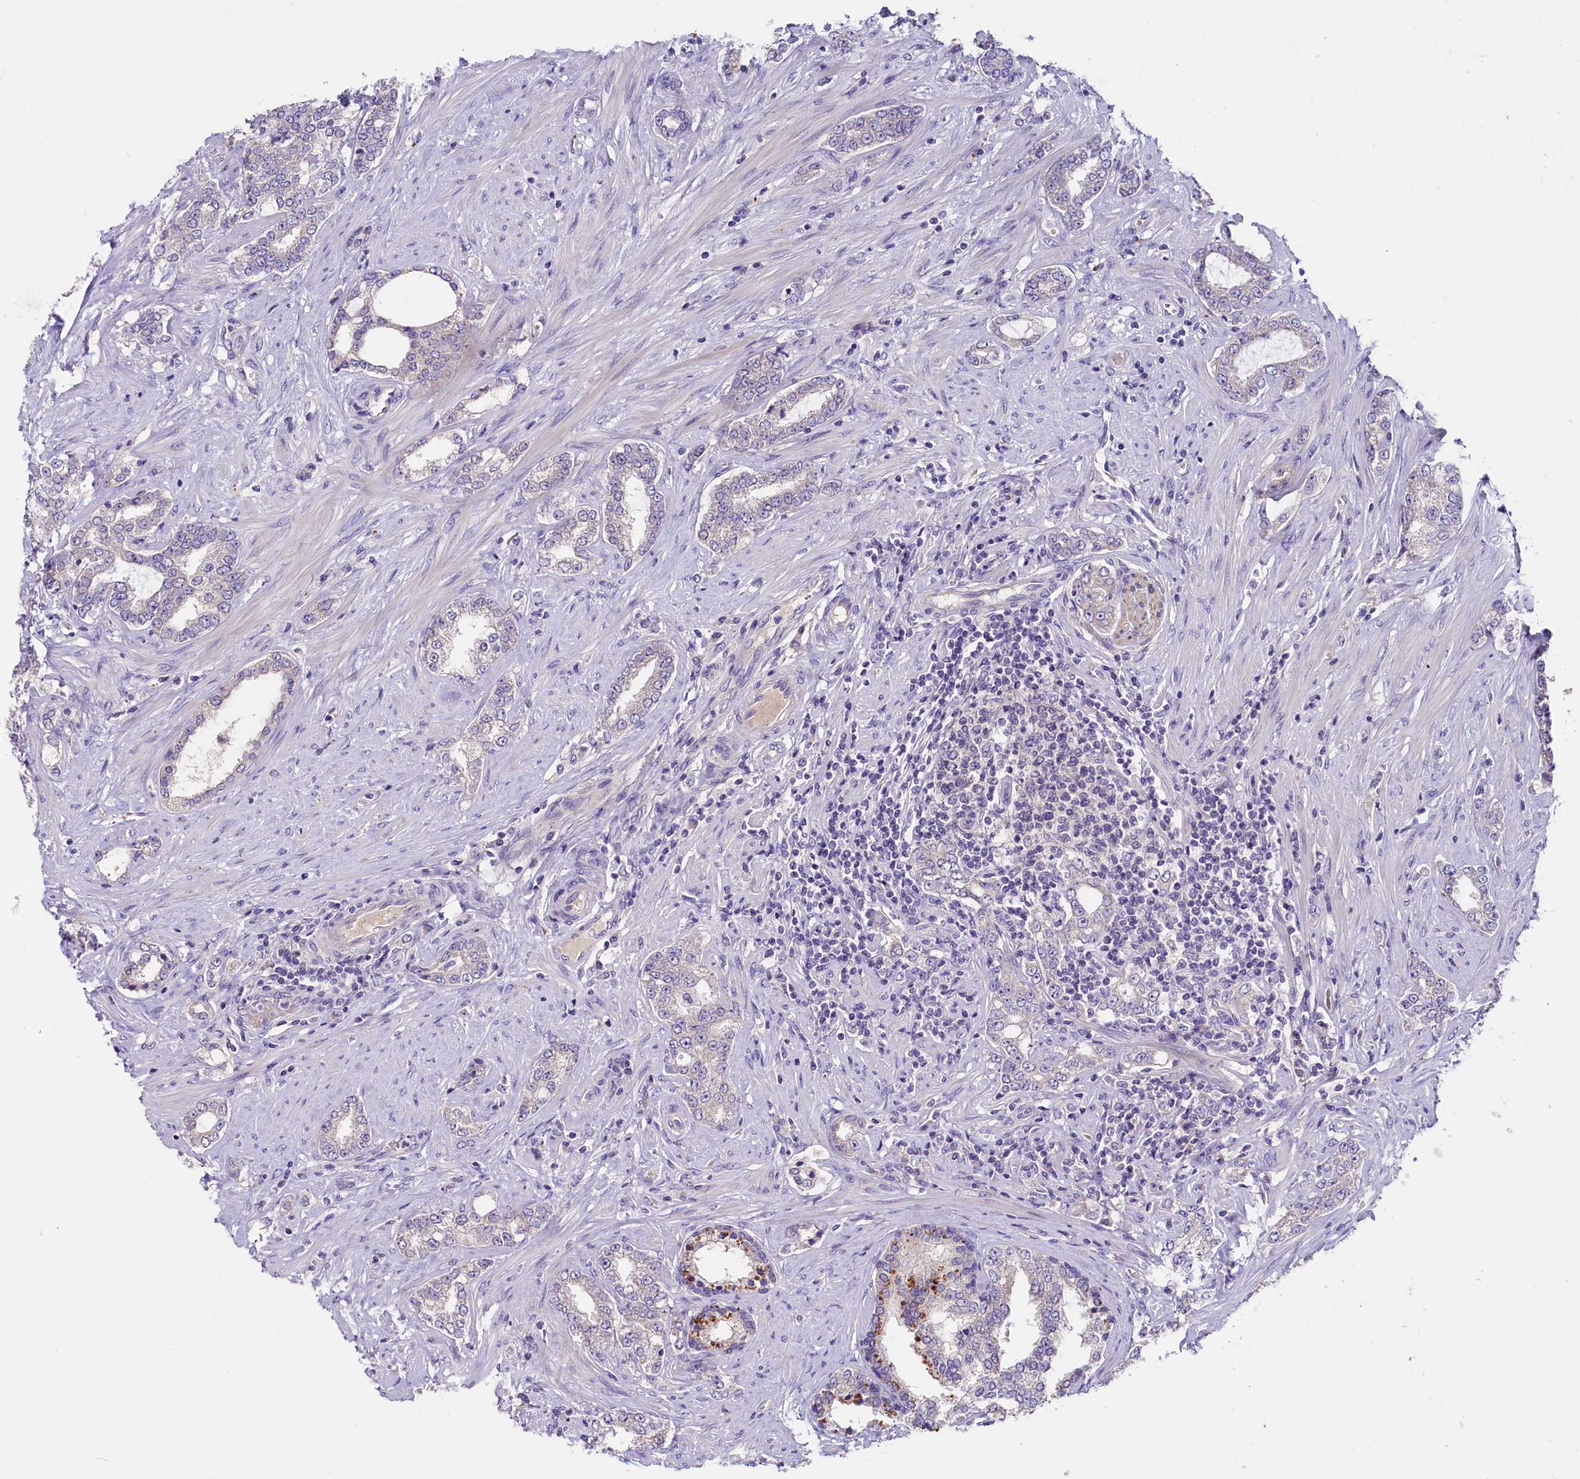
{"staining": {"intensity": "negative", "quantity": "none", "location": "none"}, "tissue": "prostate cancer", "cell_type": "Tumor cells", "image_type": "cancer", "snomed": [{"axis": "morphology", "description": "Adenocarcinoma, High grade"}, {"axis": "topography", "description": "Prostate"}], "caption": "Image shows no significant protein positivity in tumor cells of prostate cancer.", "gene": "CD99L2", "patient": {"sex": "male", "age": 64}}